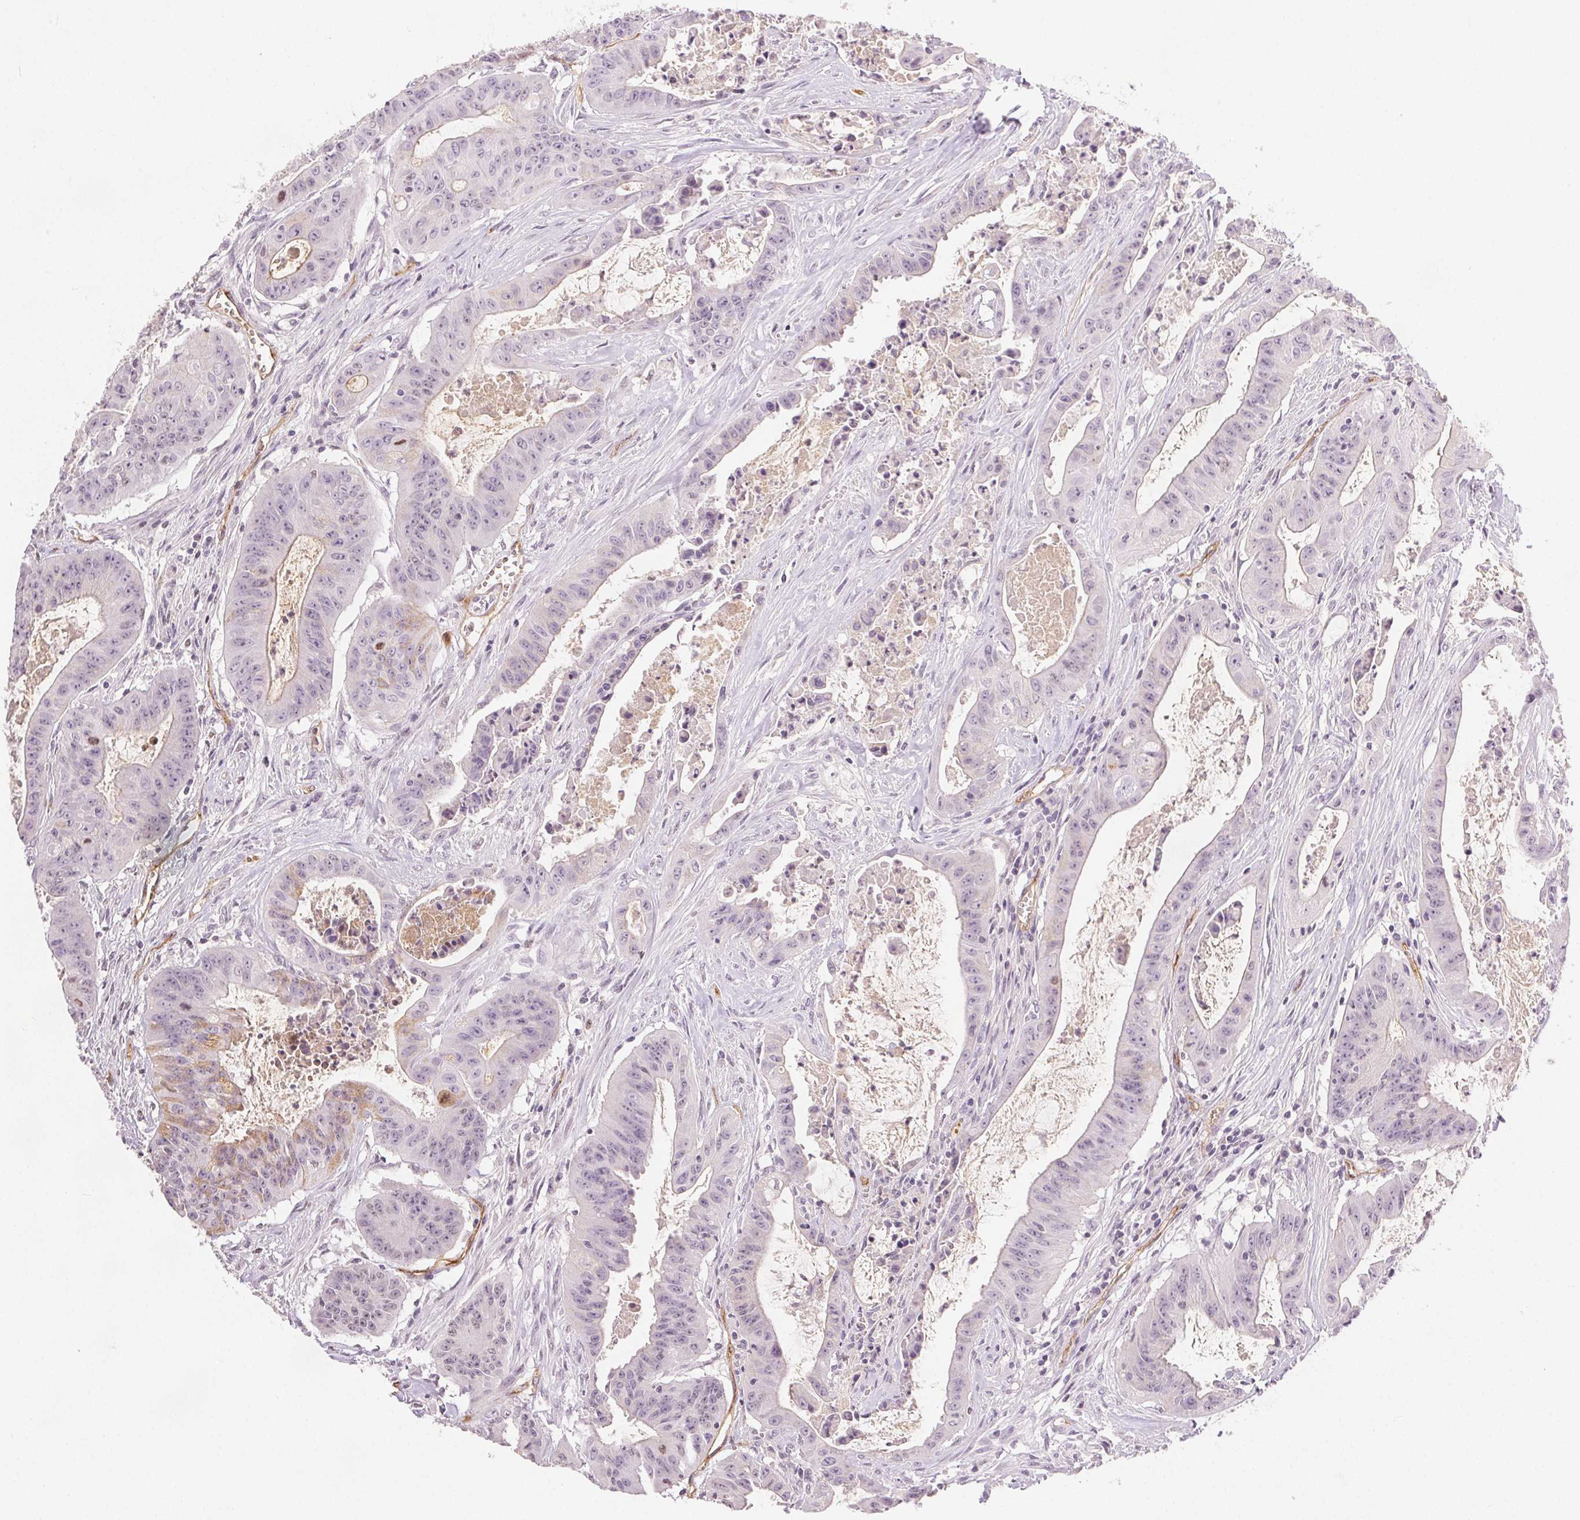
{"staining": {"intensity": "weak", "quantity": "<25%", "location": "cytoplasmic/membranous"}, "tissue": "colorectal cancer", "cell_type": "Tumor cells", "image_type": "cancer", "snomed": [{"axis": "morphology", "description": "Adenocarcinoma, NOS"}, {"axis": "topography", "description": "Colon"}], "caption": "Immunohistochemical staining of human colorectal cancer reveals no significant staining in tumor cells. (DAB immunohistochemistry (IHC) with hematoxylin counter stain).", "gene": "PODXL", "patient": {"sex": "male", "age": 33}}